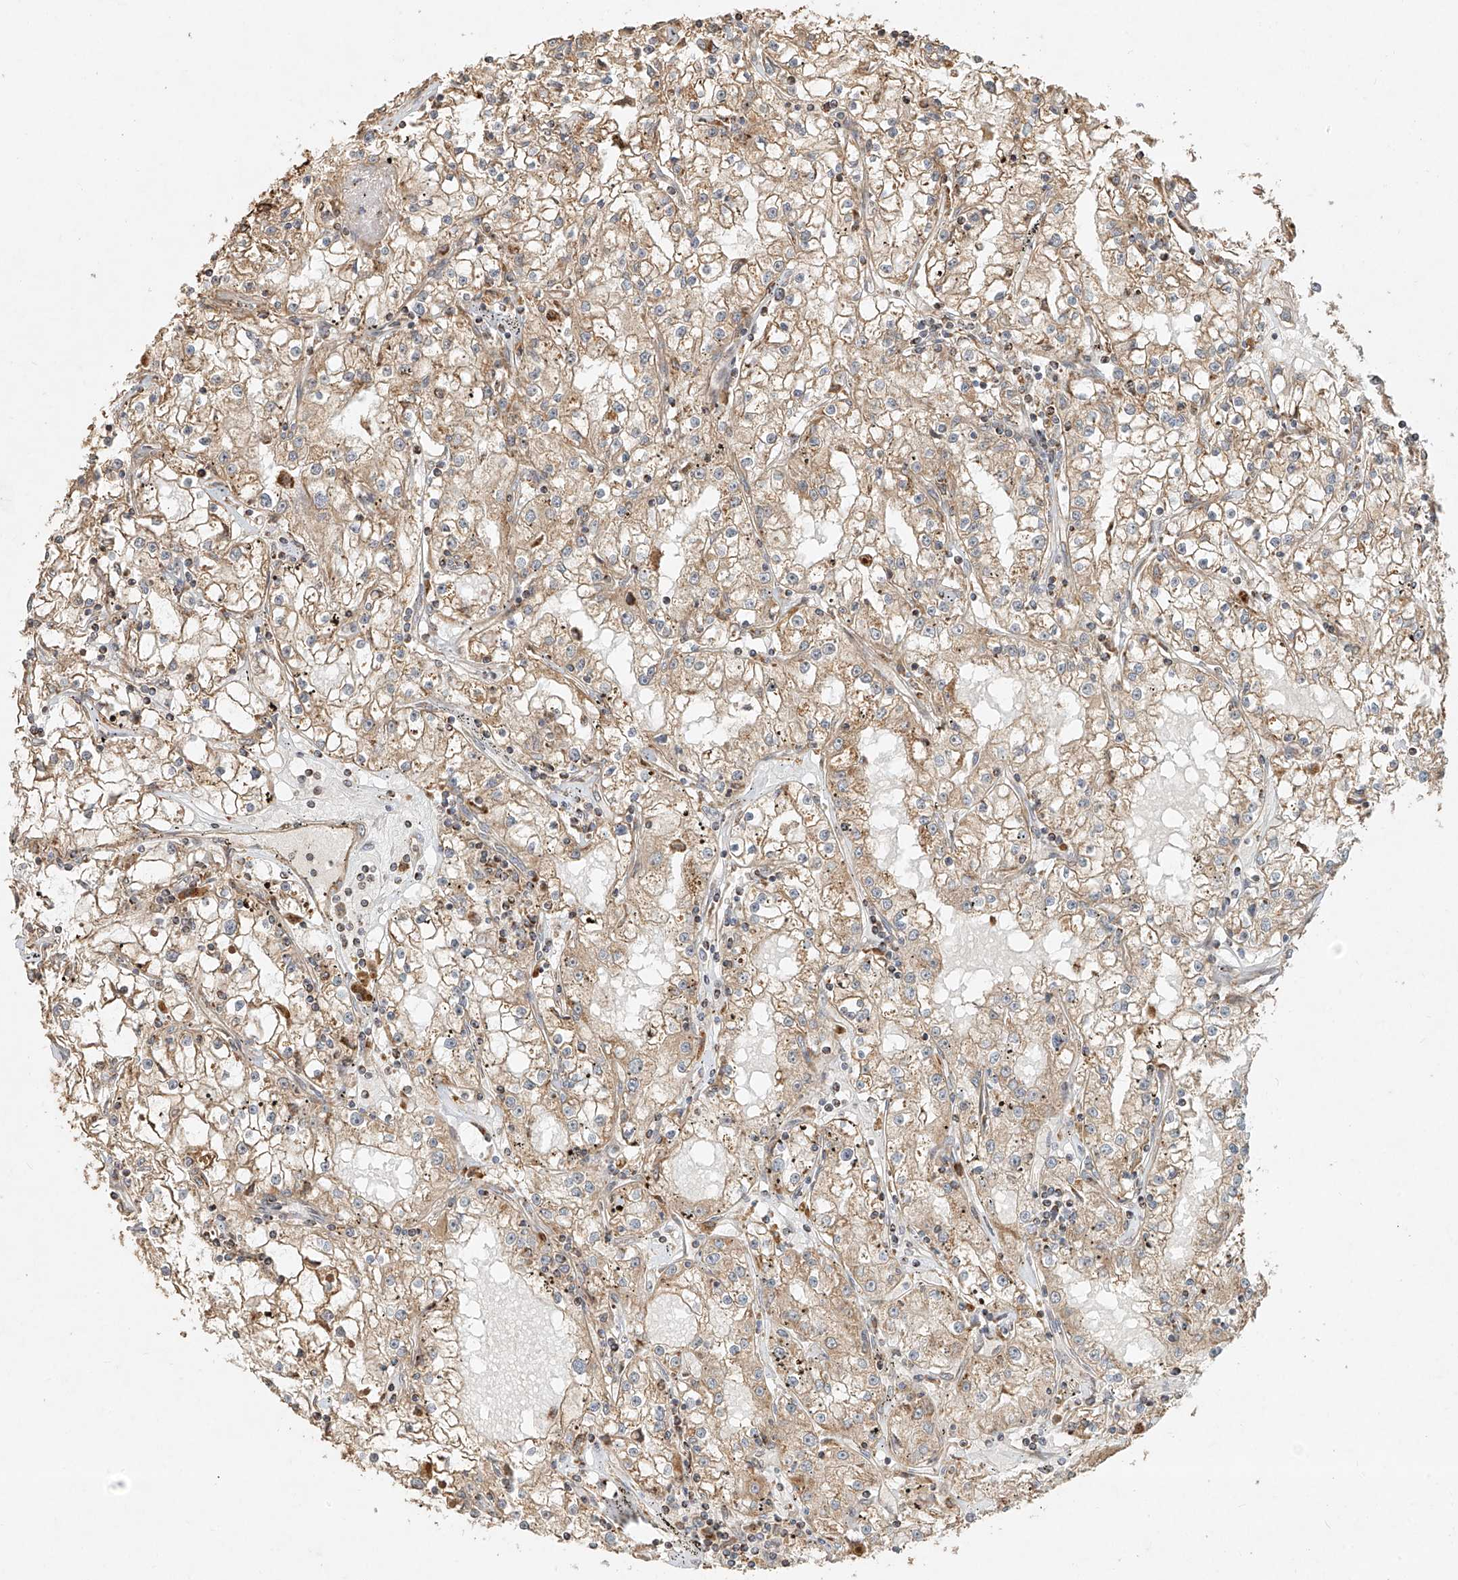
{"staining": {"intensity": "moderate", "quantity": ">75%", "location": "cytoplasmic/membranous"}, "tissue": "renal cancer", "cell_type": "Tumor cells", "image_type": "cancer", "snomed": [{"axis": "morphology", "description": "Adenocarcinoma, NOS"}, {"axis": "topography", "description": "Kidney"}], "caption": "High-power microscopy captured an immunohistochemistry (IHC) micrograph of renal cancer, revealing moderate cytoplasmic/membranous staining in about >75% of tumor cells.", "gene": "EFNB1", "patient": {"sex": "male", "age": 56}}